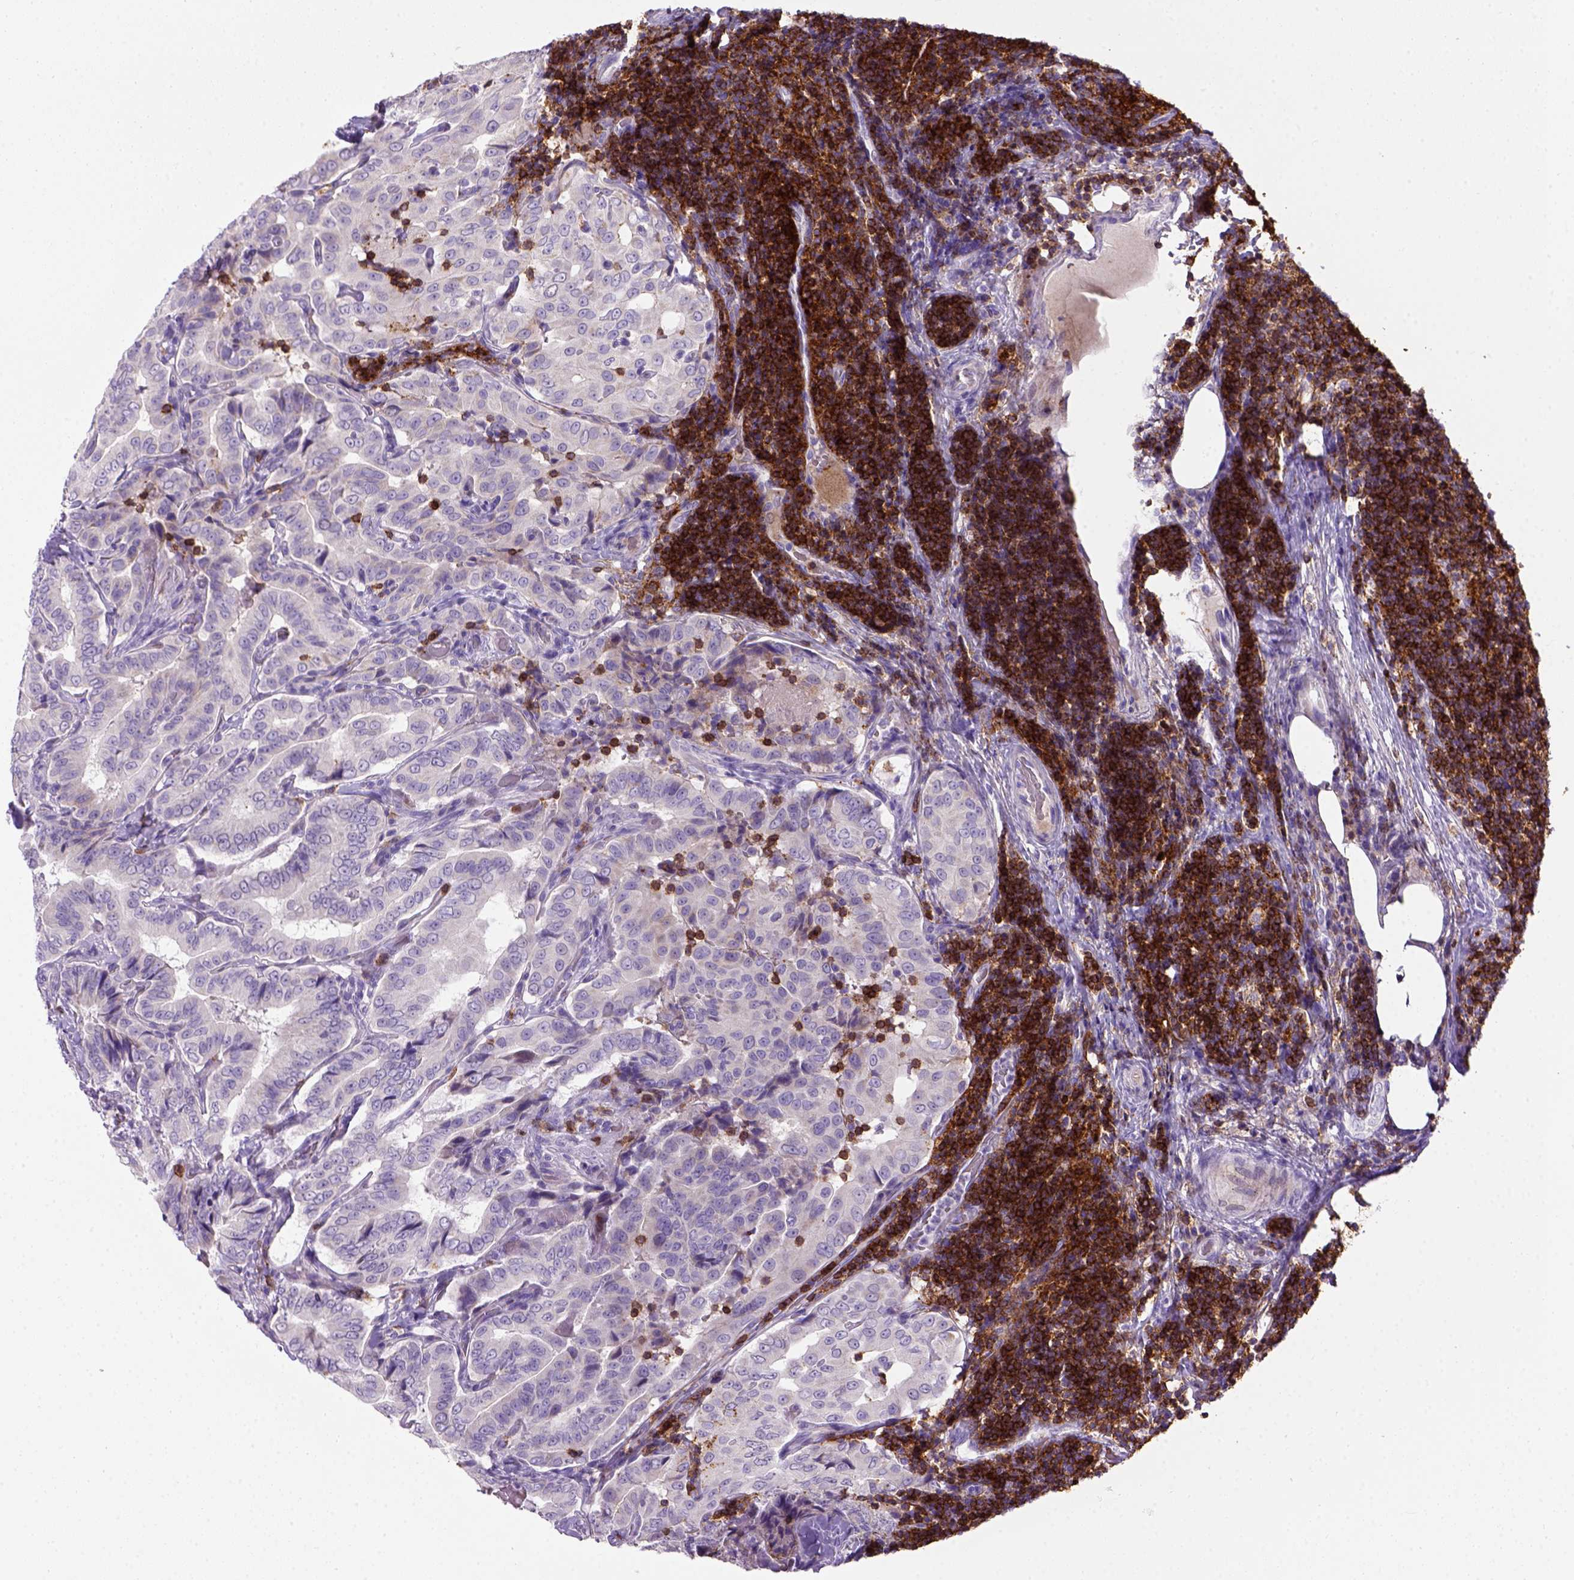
{"staining": {"intensity": "negative", "quantity": "none", "location": "none"}, "tissue": "thyroid cancer", "cell_type": "Tumor cells", "image_type": "cancer", "snomed": [{"axis": "morphology", "description": "Papillary adenocarcinoma, NOS"}, {"axis": "topography", "description": "Thyroid gland"}], "caption": "Immunohistochemistry (IHC) micrograph of neoplastic tissue: thyroid cancer (papillary adenocarcinoma) stained with DAB reveals no significant protein expression in tumor cells. (DAB (3,3'-diaminobenzidine) IHC, high magnification).", "gene": "CD3E", "patient": {"sex": "male", "age": 61}}